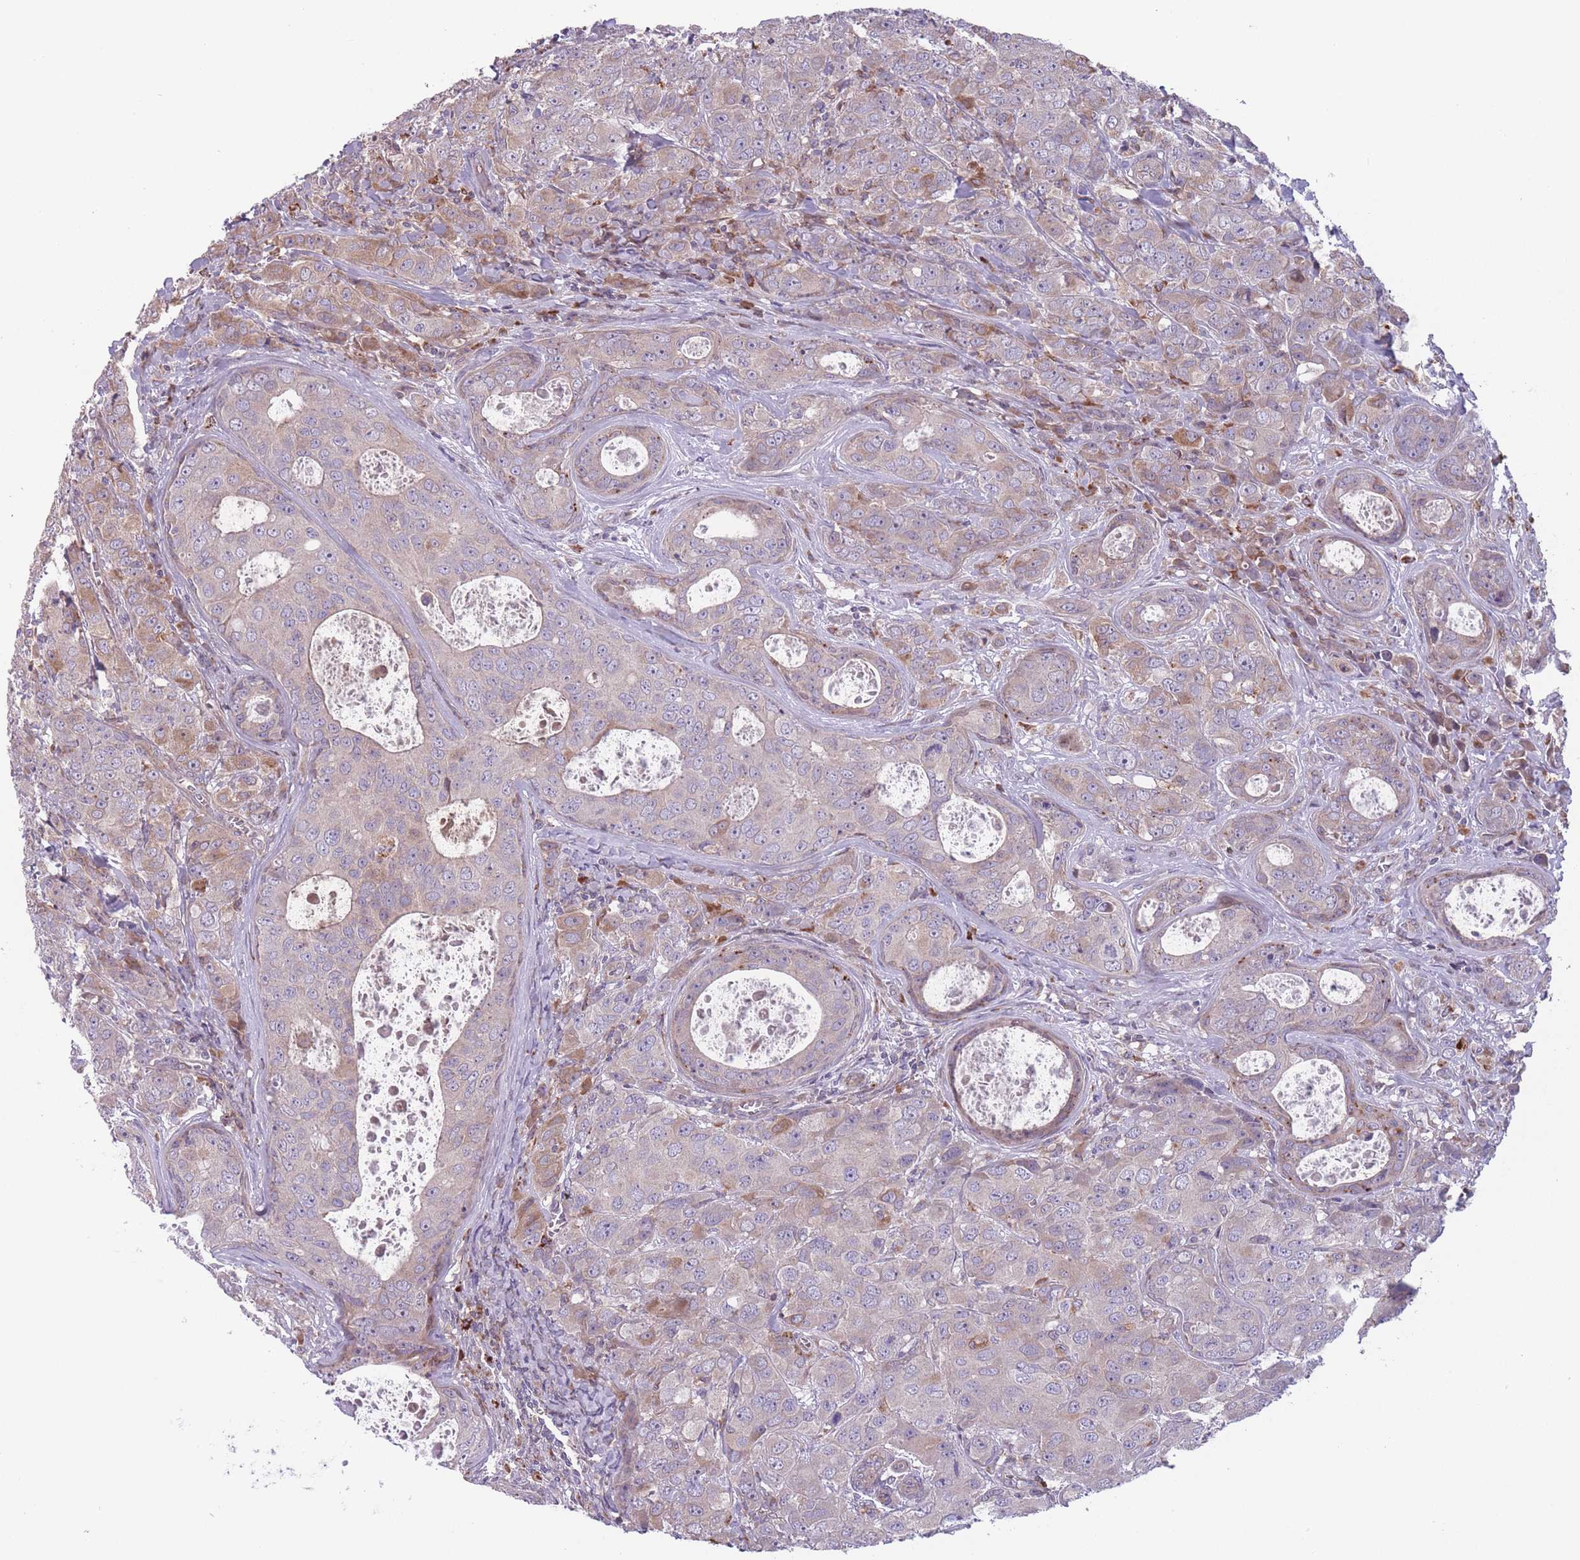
{"staining": {"intensity": "moderate", "quantity": "<25%", "location": "cytoplasmic/membranous"}, "tissue": "breast cancer", "cell_type": "Tumor cells", "image_type": "cancer", "snomed": [{"axis": "morphology", "description": "Duct carcinoma"}, {"axis": "topography", "description": "Breast"}], "caption": "About <25% of tumor cells in invasive ductal carcinoma (breast) display moderate cytoplasmic/membranous protein staining as visualized by brown immunohistochemical staining.", "gene": "ITPKC", "patient": {"sex": "female", "age": 43}}